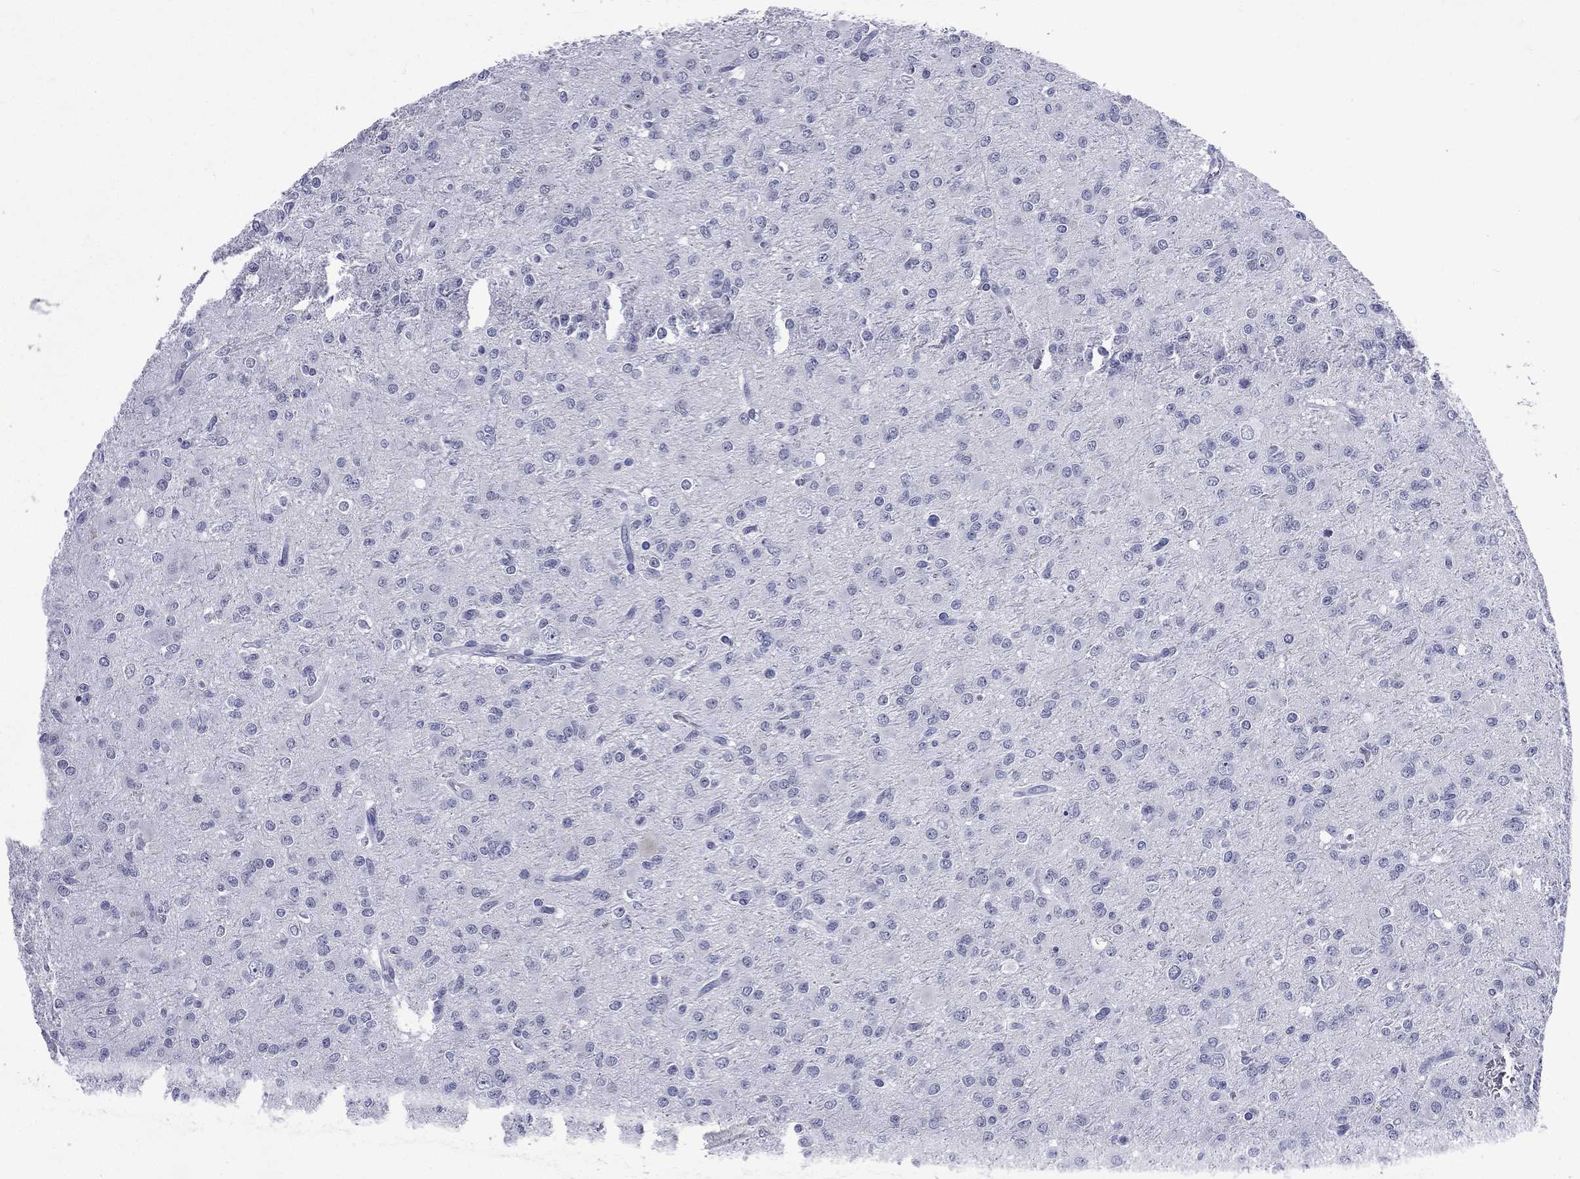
{"staining": {"intensity": "negative", "quantity": "none", "location": "none"}, "tissue": "glioma", "cell_type": "Tumor cells", "image_type": "cancer", "snomed": [{"axis": "morphology", "description": "Glioma, malignant, Low grade"}, {"axis": "topography", "description": "Brain"}], "caption": "A photomicrograph of human malignant glioma (low-grade) is negative for staining in tumor cells.", "gene": "SSX1", "patient": {"sex": "male", "age": 27}}